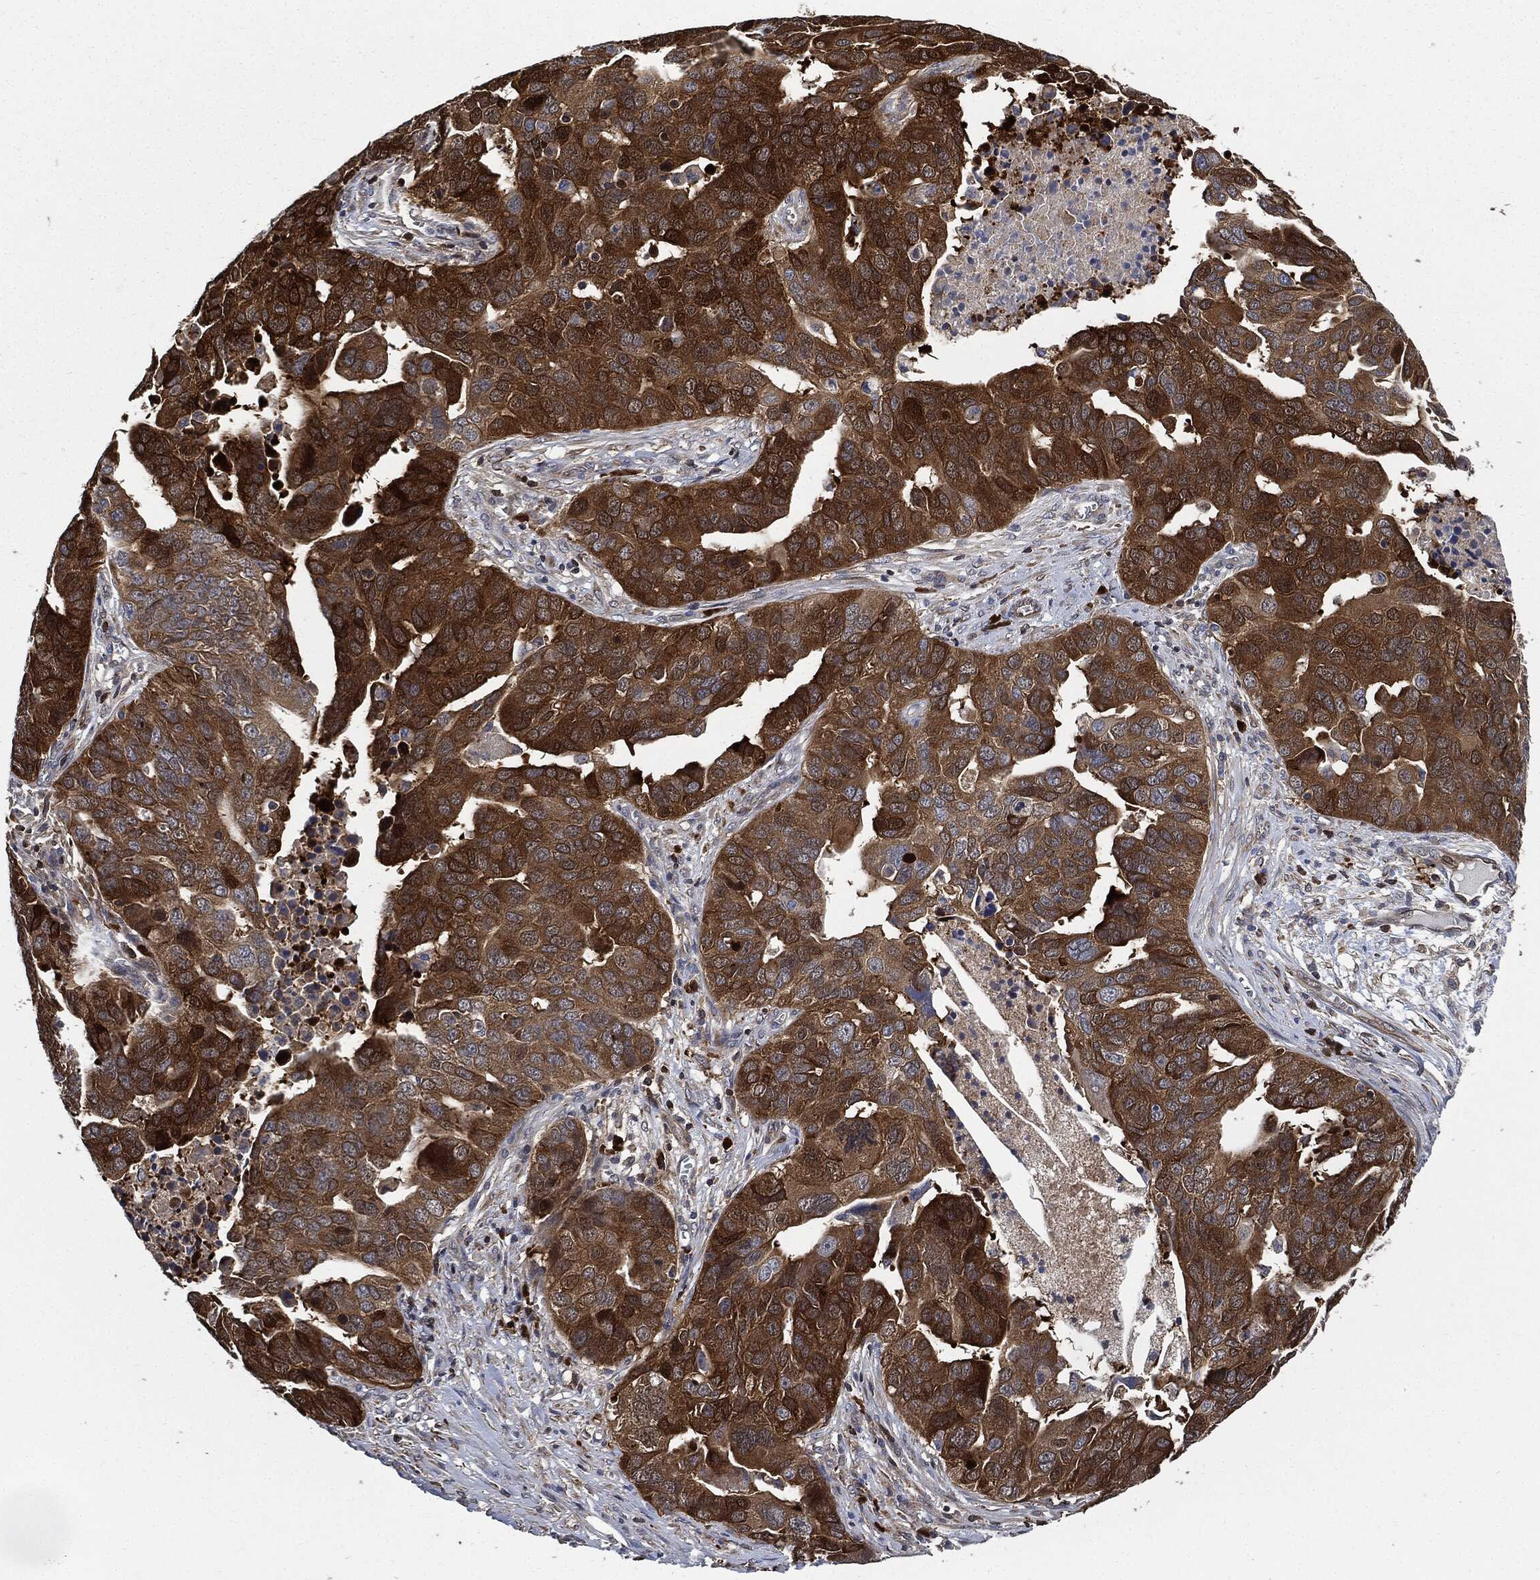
{"staining": {"intensity": "strong", "quantity": ">75%", "location": "cytoplasmic/membranous"}, "tissue": "ovarian cancer", "cell_type": "Tumor cells", "image_type": "cancer", "snomed": [{"axis": "morphology", "description": "Carcinoma, endometroid"}, {"axis": "topography", "description": "Soft tissue"}, {"axis": "topography", "description": "Ovary"}], "caption": "The immunohistochemical stain labels strong cytoplasmic/membranous staining in tumor cells of ovarian endometroid carcinoma tissue. (DAB IHC, brown staining for protein, blue staining for nuclei).", "gene": "PRDX2", "patient": {"sex": "female", "age": 52}}